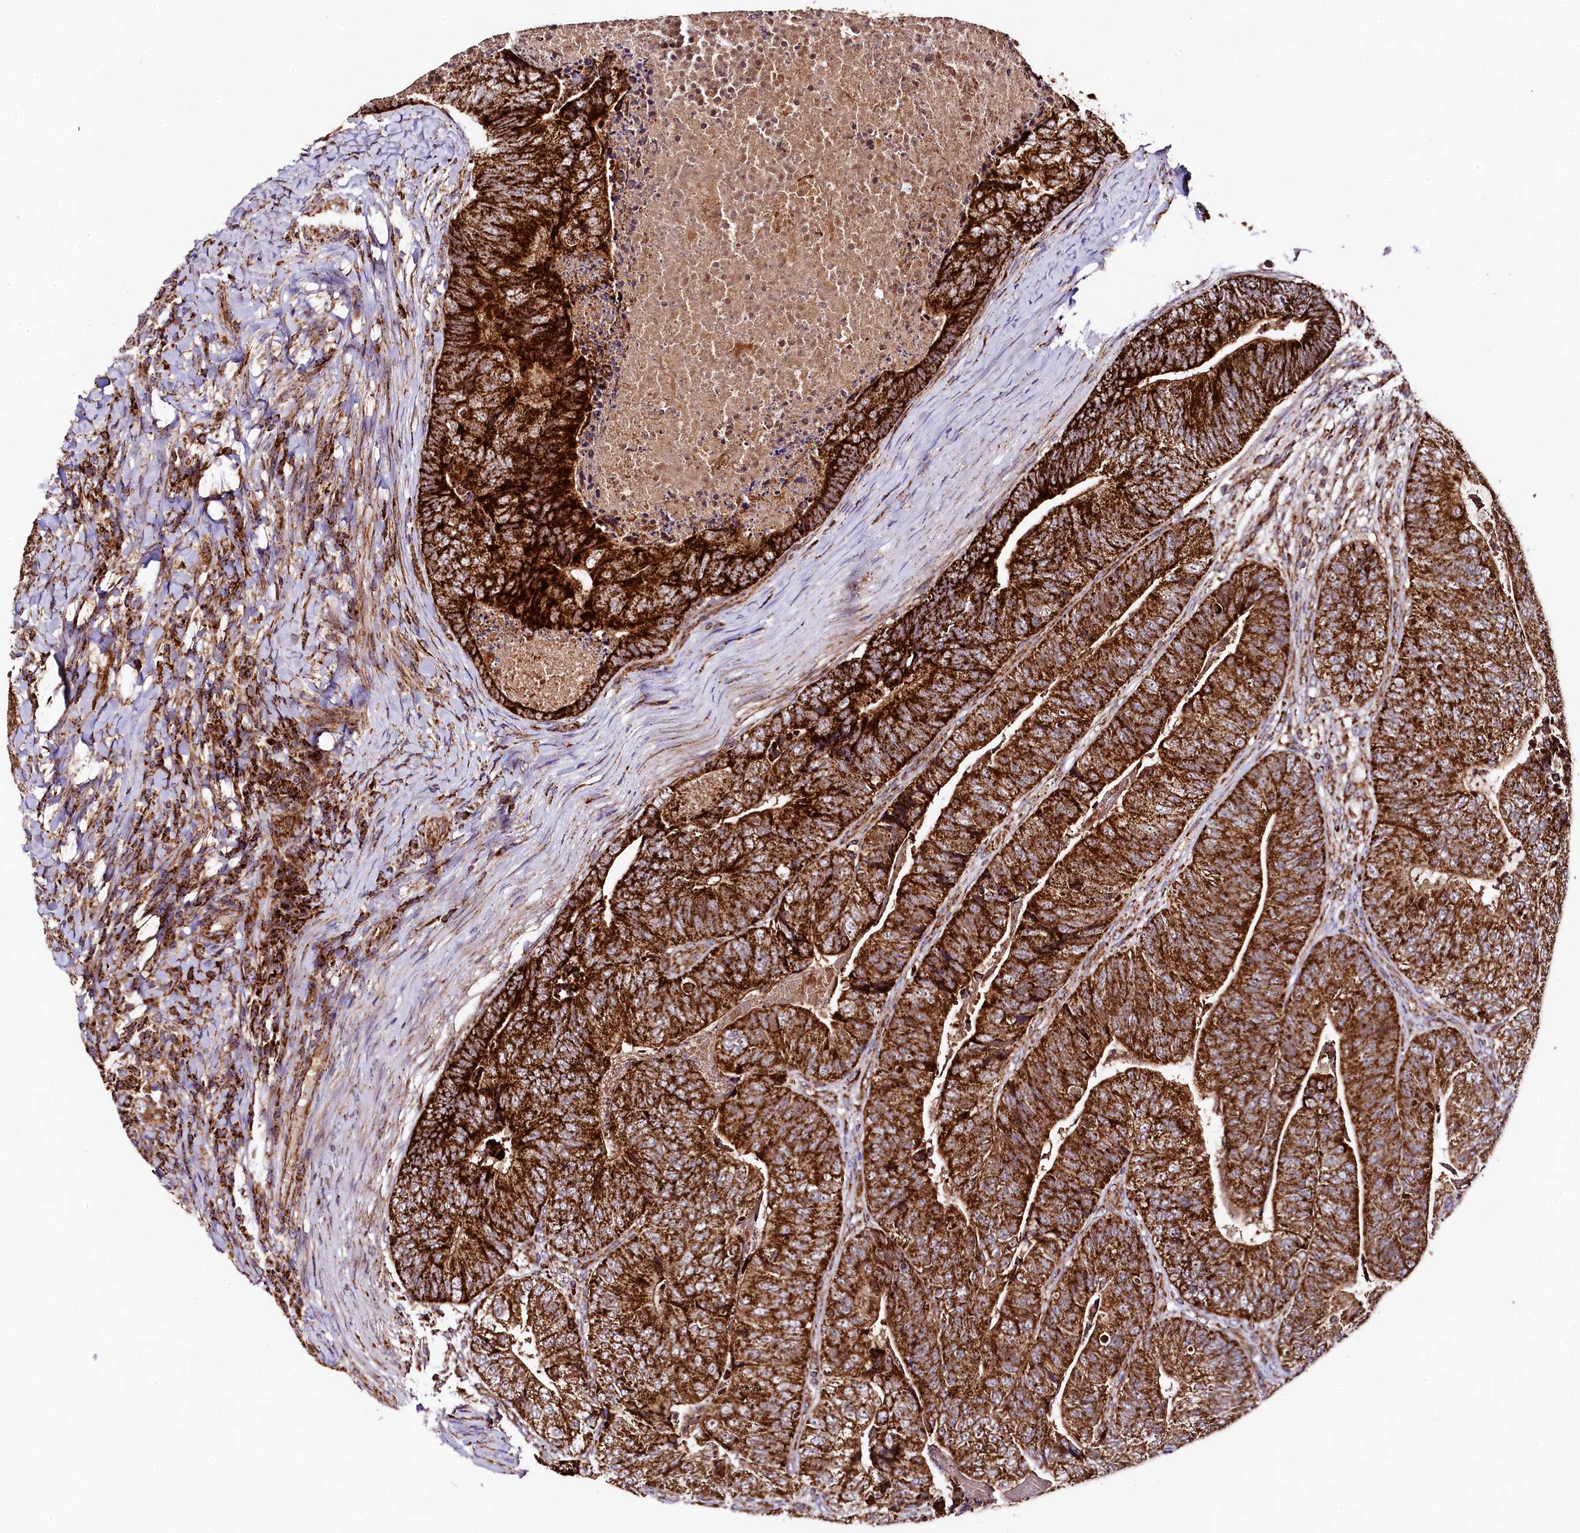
{"staining": {"intensity": "strong", "quantity": ">75%", "location": "cytoplasmic/membranous"}, "tissue": "colorectal cancer", "cell_type": "Tumor cells", "image_type": "cancer", "snomed": [{"axis": "morphology", "description": "Adenocarcinoma, NOS"}, {"axis": "topography", "description": "Colon"}], "caption": "Immunohistochemistry image of neoplastic tissue: colorectal adenocarcinoma stained using IHC reveals high levels of strong protein expression localized specifically in the cytoplasmic/membranous of tumor cells, appearing as a cytoplasmic/membranous brown color.", "gene": "CLYBL", "patient": {"sex": "female", "age": 67}}